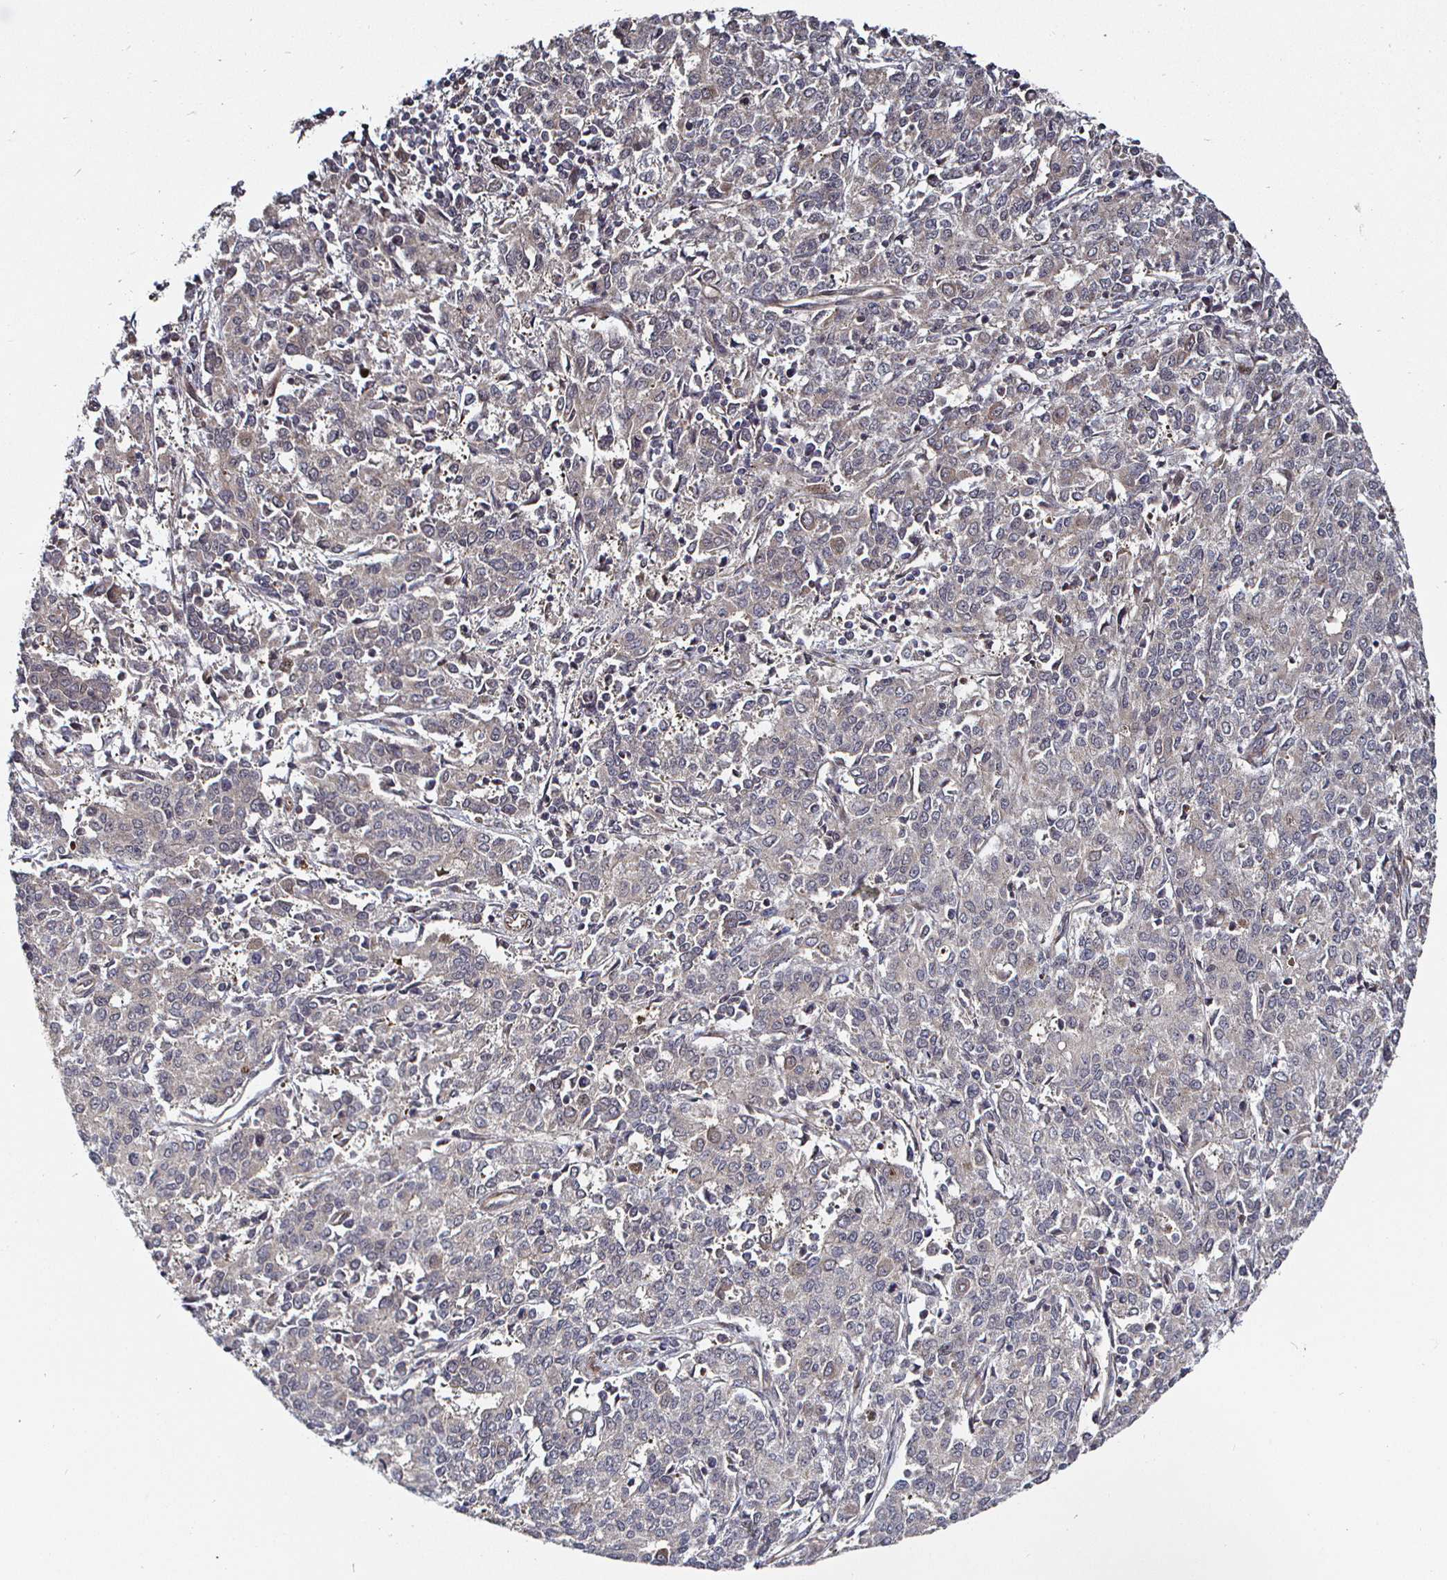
{"staining": {"intensity": "weak", "quantity": "25%-75%", "location": "cytoplasmic/membranous"}, "tissue": "endometrial cancer", "cell_type": "Tumor cells", "image_type": "cancer", "snomed": [{"axis": "morphology", "description": "Adenocarcinoma, NOS"}, {"axis": "topography", "description": "Endometrium"}], "caption": "Brown immunohistochemical staining in endometrial cancer demonstrates weak cytoplasmic/membranous staining in about 25%-75% of tumor cells.", "gene": "TBKBP1", "patient": {"sex": "female", "age": 50}}